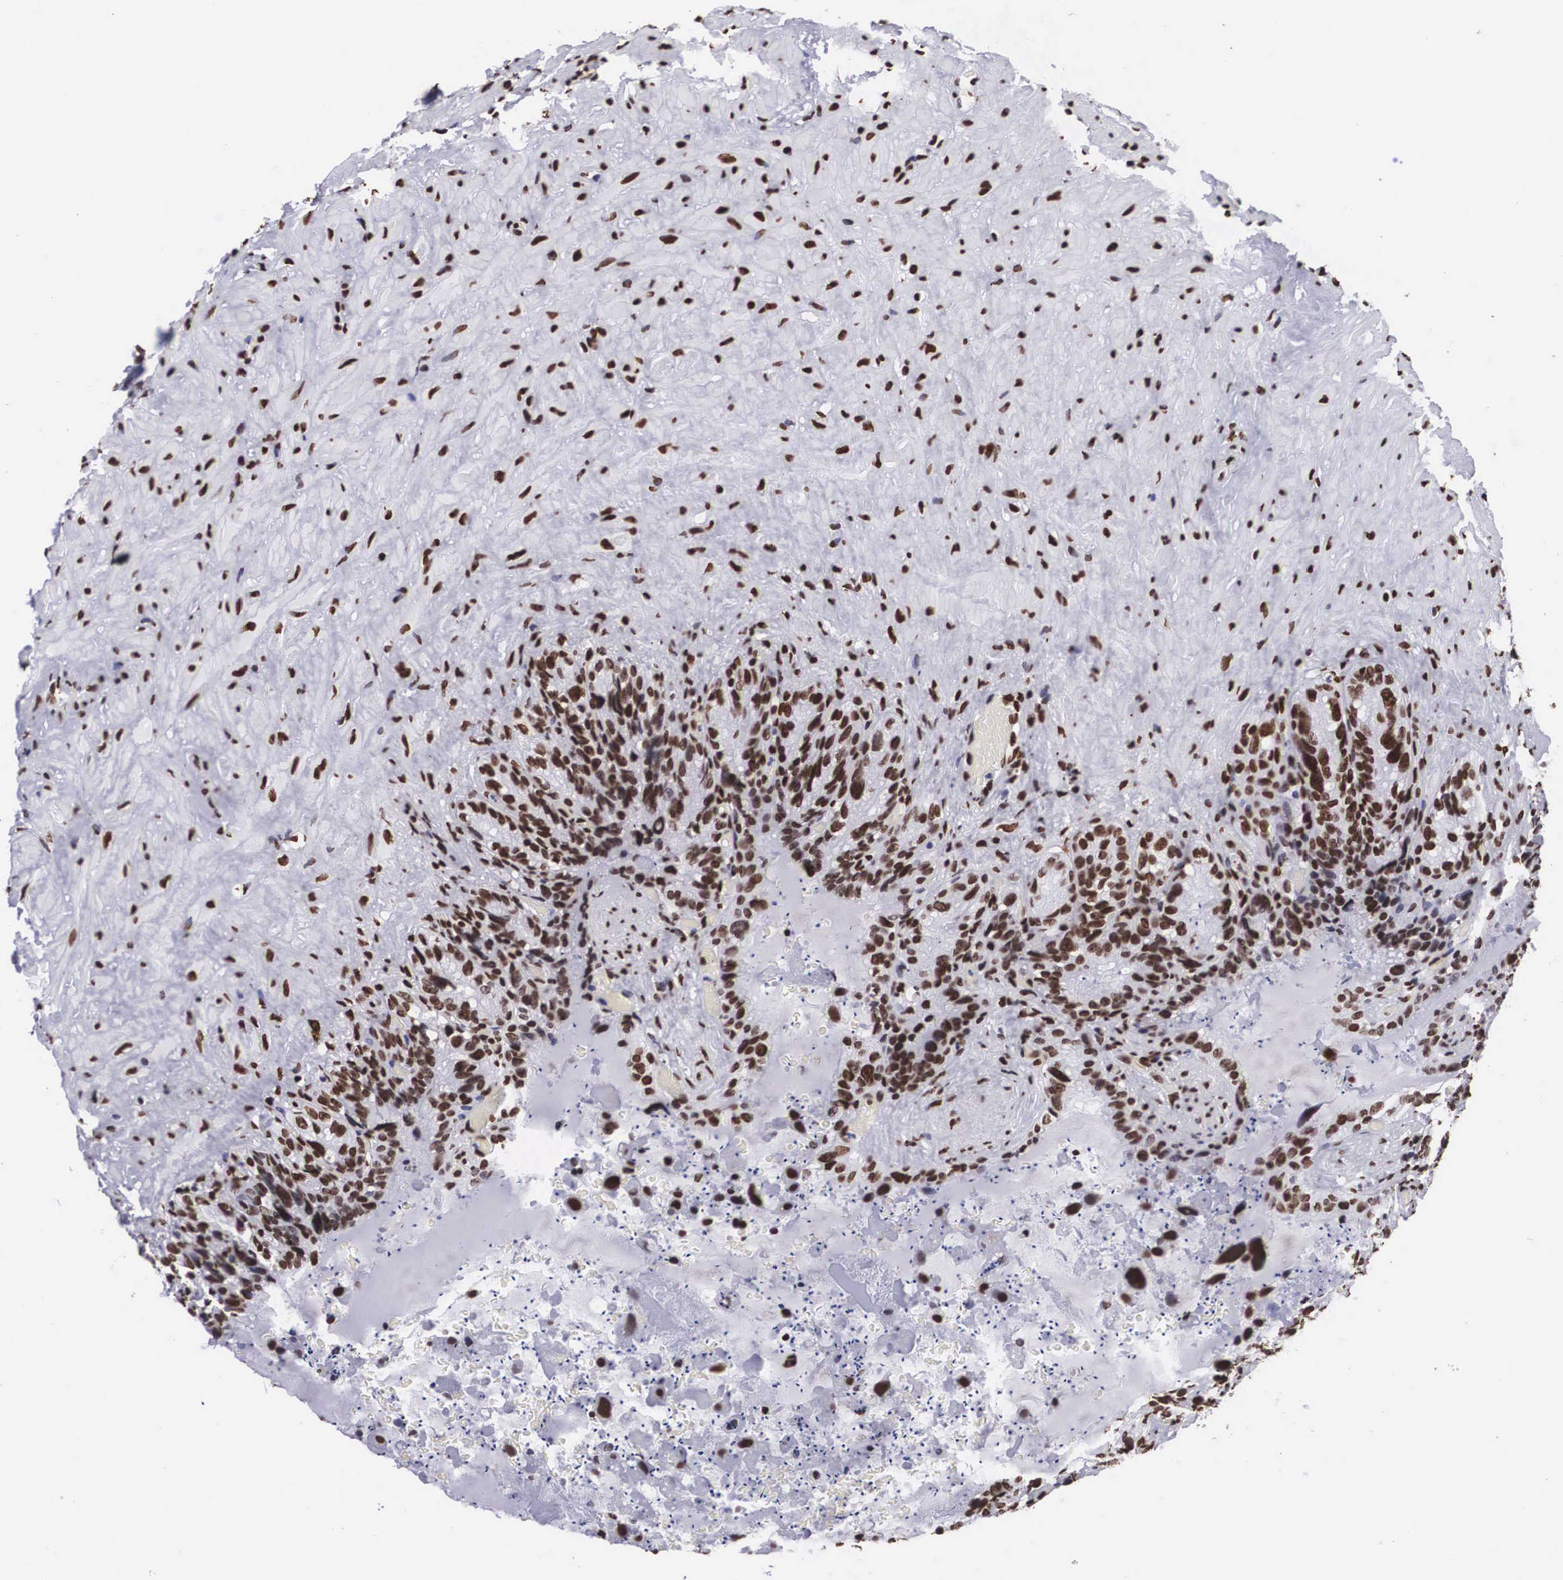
{"staining": {"intensity": "strong", "quantity": ">75%", "location": "nuclear"}, "tissue": "seminal vesicle", "cell_type": "Glandular cells", "image_type": "normal", "snomed": [{"axis": "morphology", "description": "Normal tissue, NOS"}, {"axis": "topography", "description": "Seminal veicle"}], "caption": "A photomicrograph of seminal vesicle stained for a protein exhibits strong nuclear brown staining in glandular cells.", "gene": "MECP2", "patient": {"sex": "male", "age": 63}}